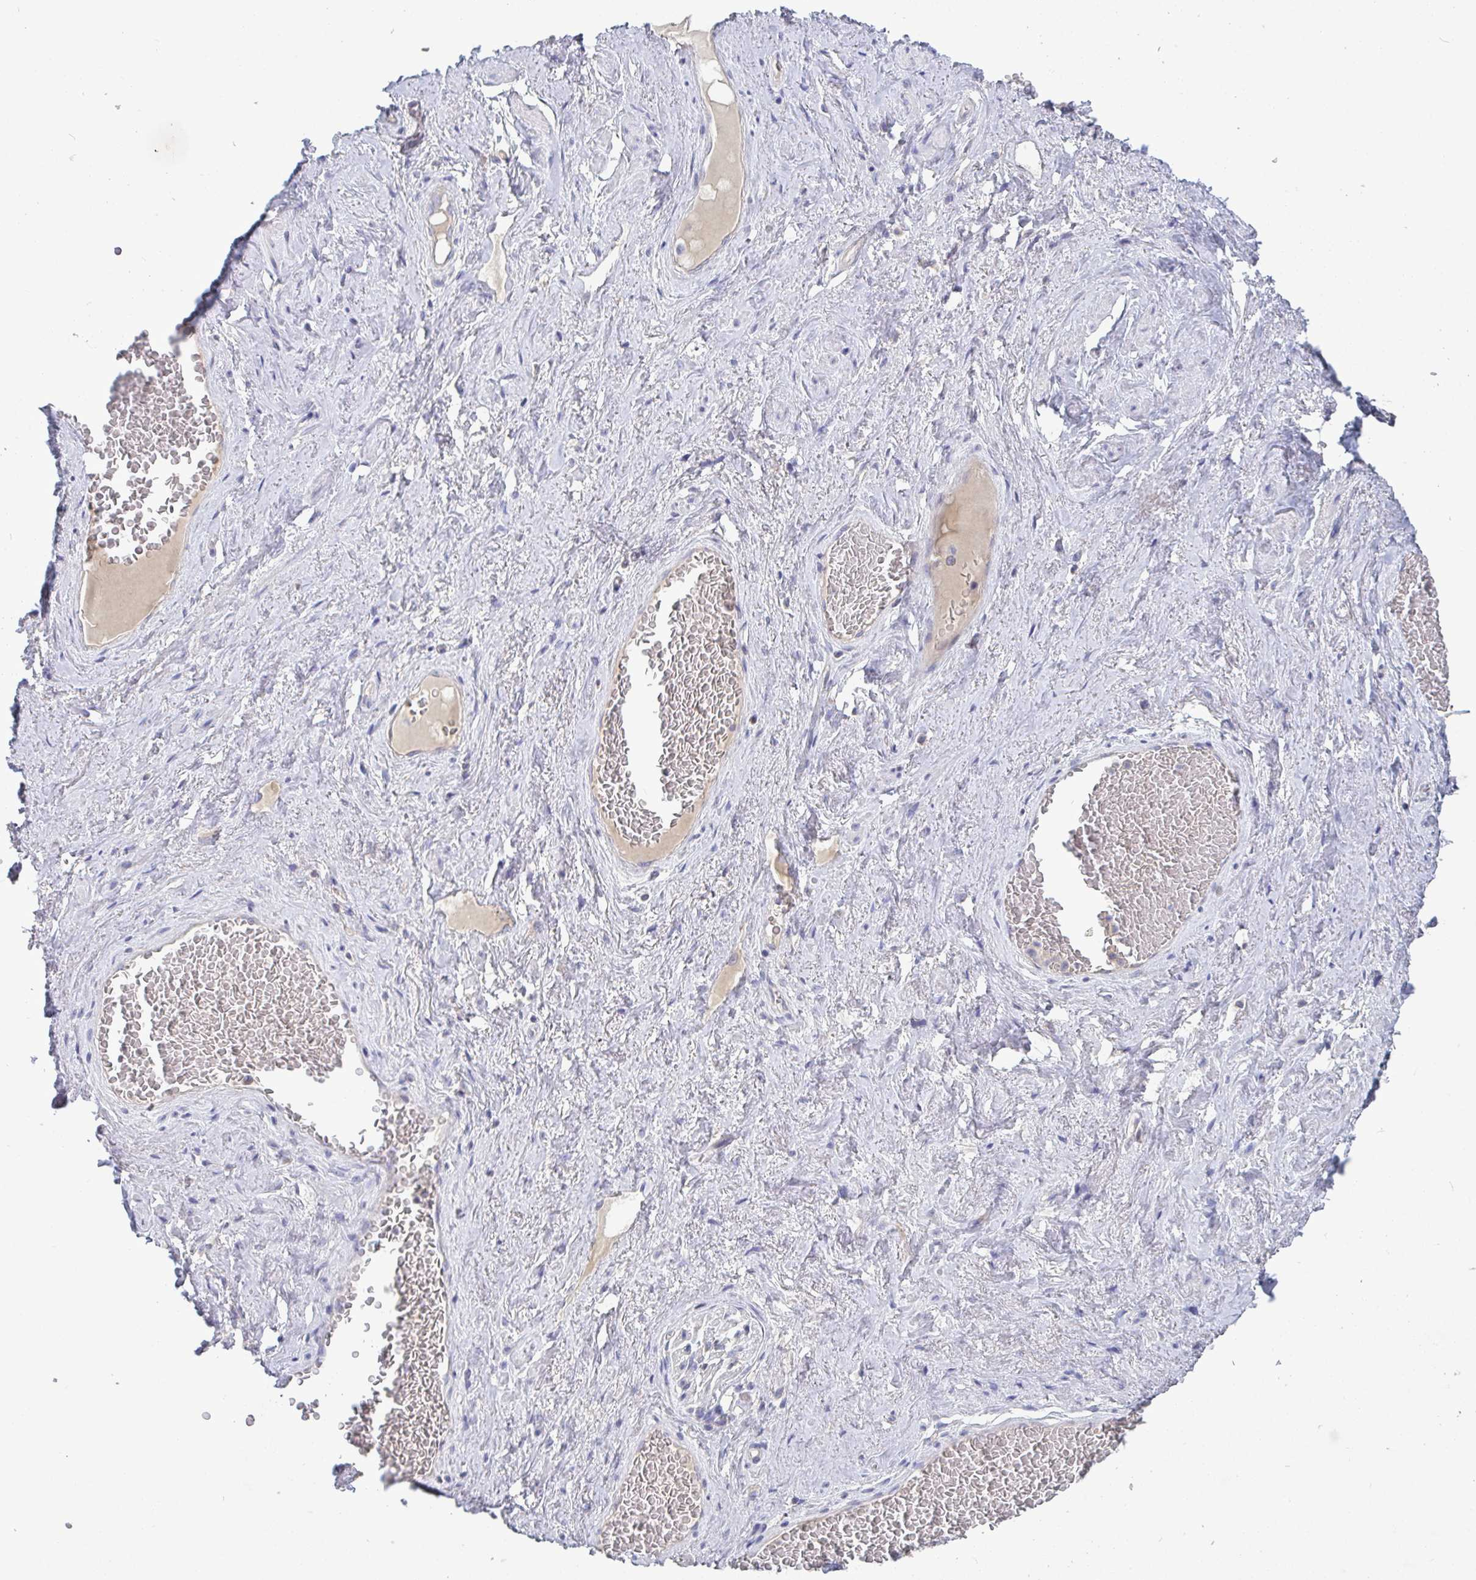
{"staining": {"intensity": "negative", "quantity": "none", "location": "none"}, "tissue": "soft tissue", "cell_type": "Fibroblasts", "image_type": "normal", "snomed": [{"axis": "morphology", "description": "Normal tissue, NOS"}, {"axis": "topography", "description": "Vagina"}, {"axis": "topography", "description": "Peripheral nerve tissue"}], "caption": "The image demonstrates no staining of fibroblasts in benign soft tissue.", "gene": "GALNT13", "patient": {"sex": "female", "age": 71}}